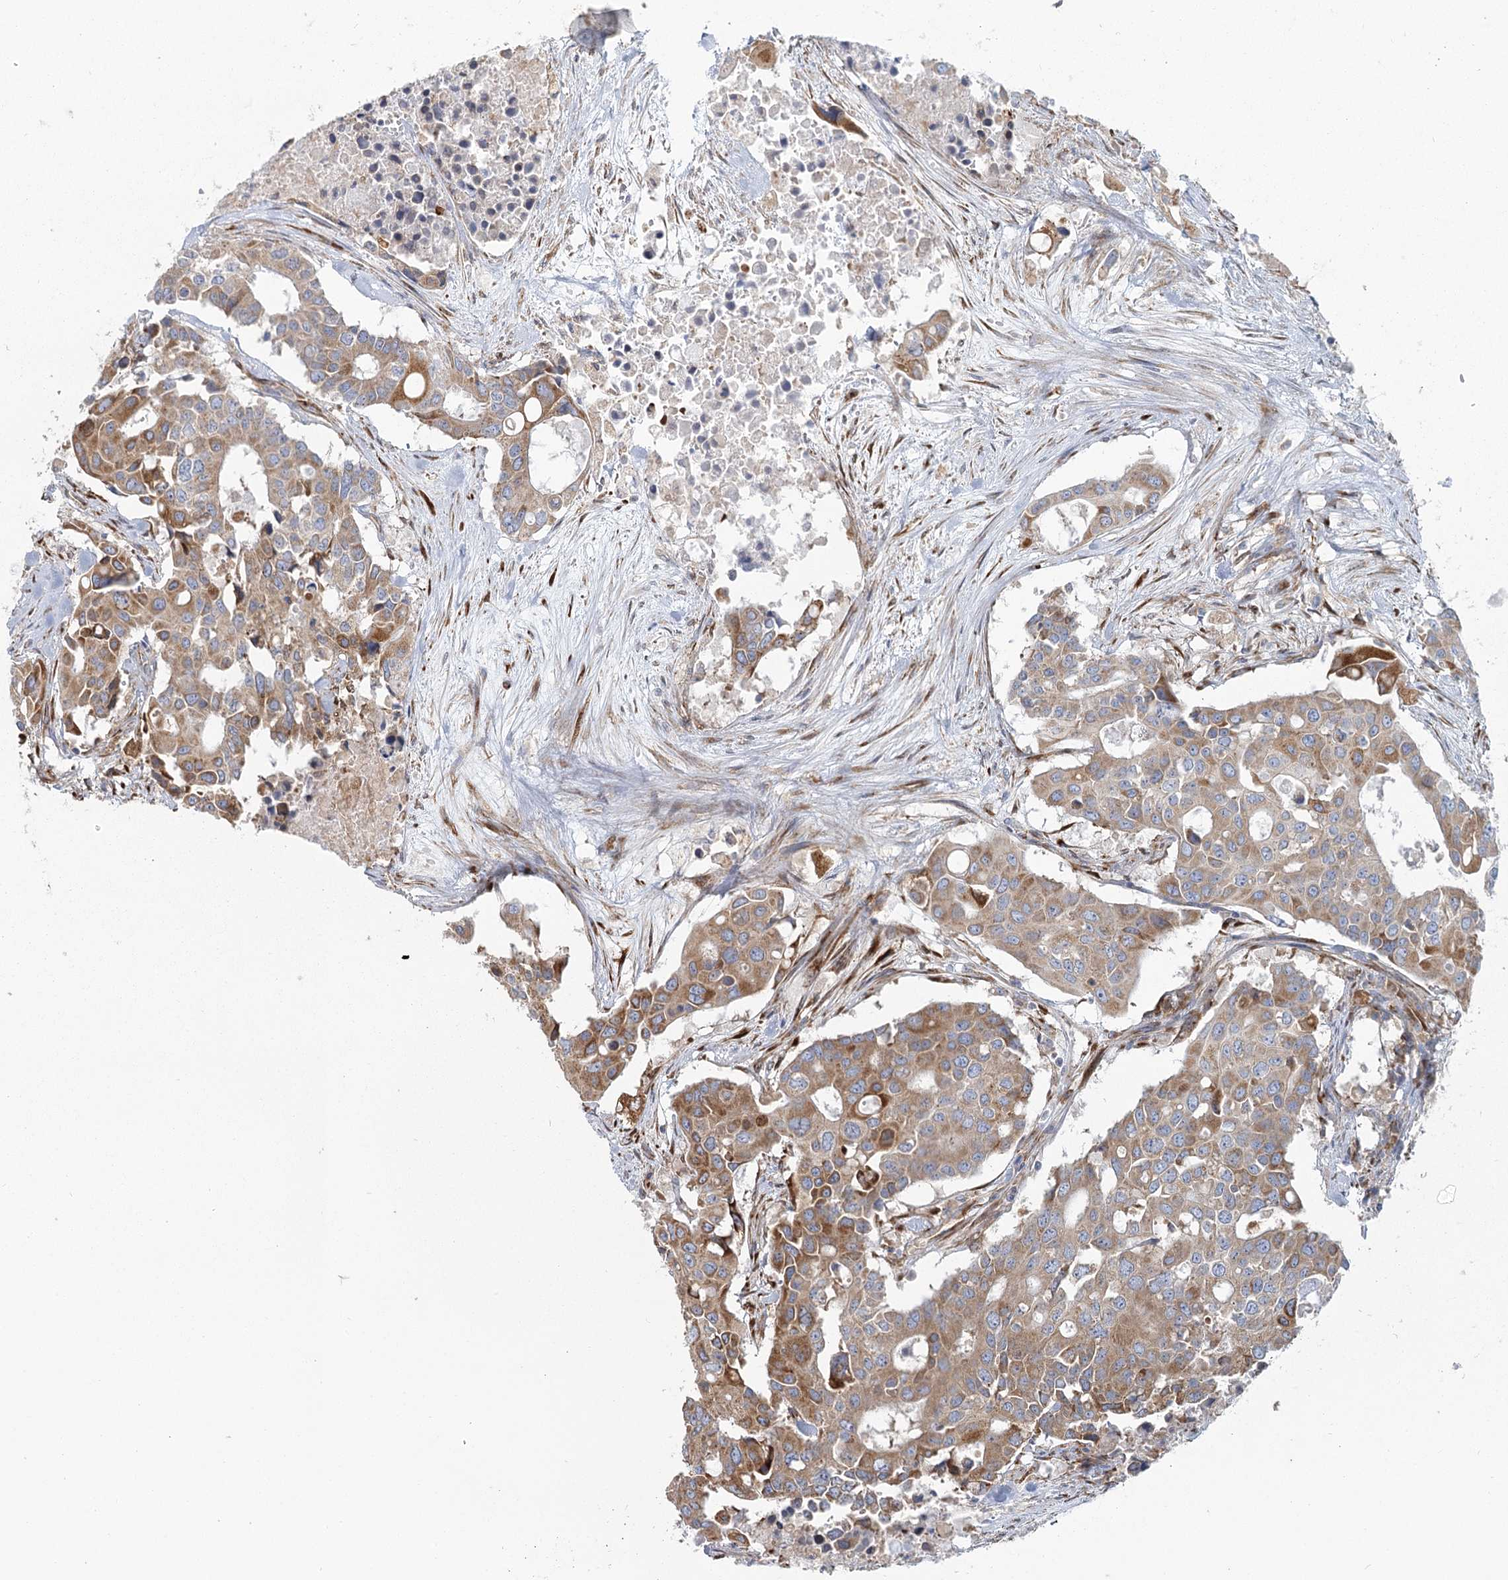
{"staining": {"intensity": "moderate", "quantity": ">75%", "location": "cytoplasmic/membranous"}, "tissue": "colorectal cancer", "cell_type": "Tumor cells", "image_type": "cancer", "snomed": [{"axis": "morphology", "description": "Adenocarcinoma, NOS"}, {"axis": "topography", "description": "Colon"}], "caption": "This histopathology image reveals IHC staining of colorectal adenocarcinoma, with medium moderate cytoplasmic/membranous expression in about >75% of tumor cells.", "gene": "HARS2", "patient": {"sex": "male", "age": 77}}